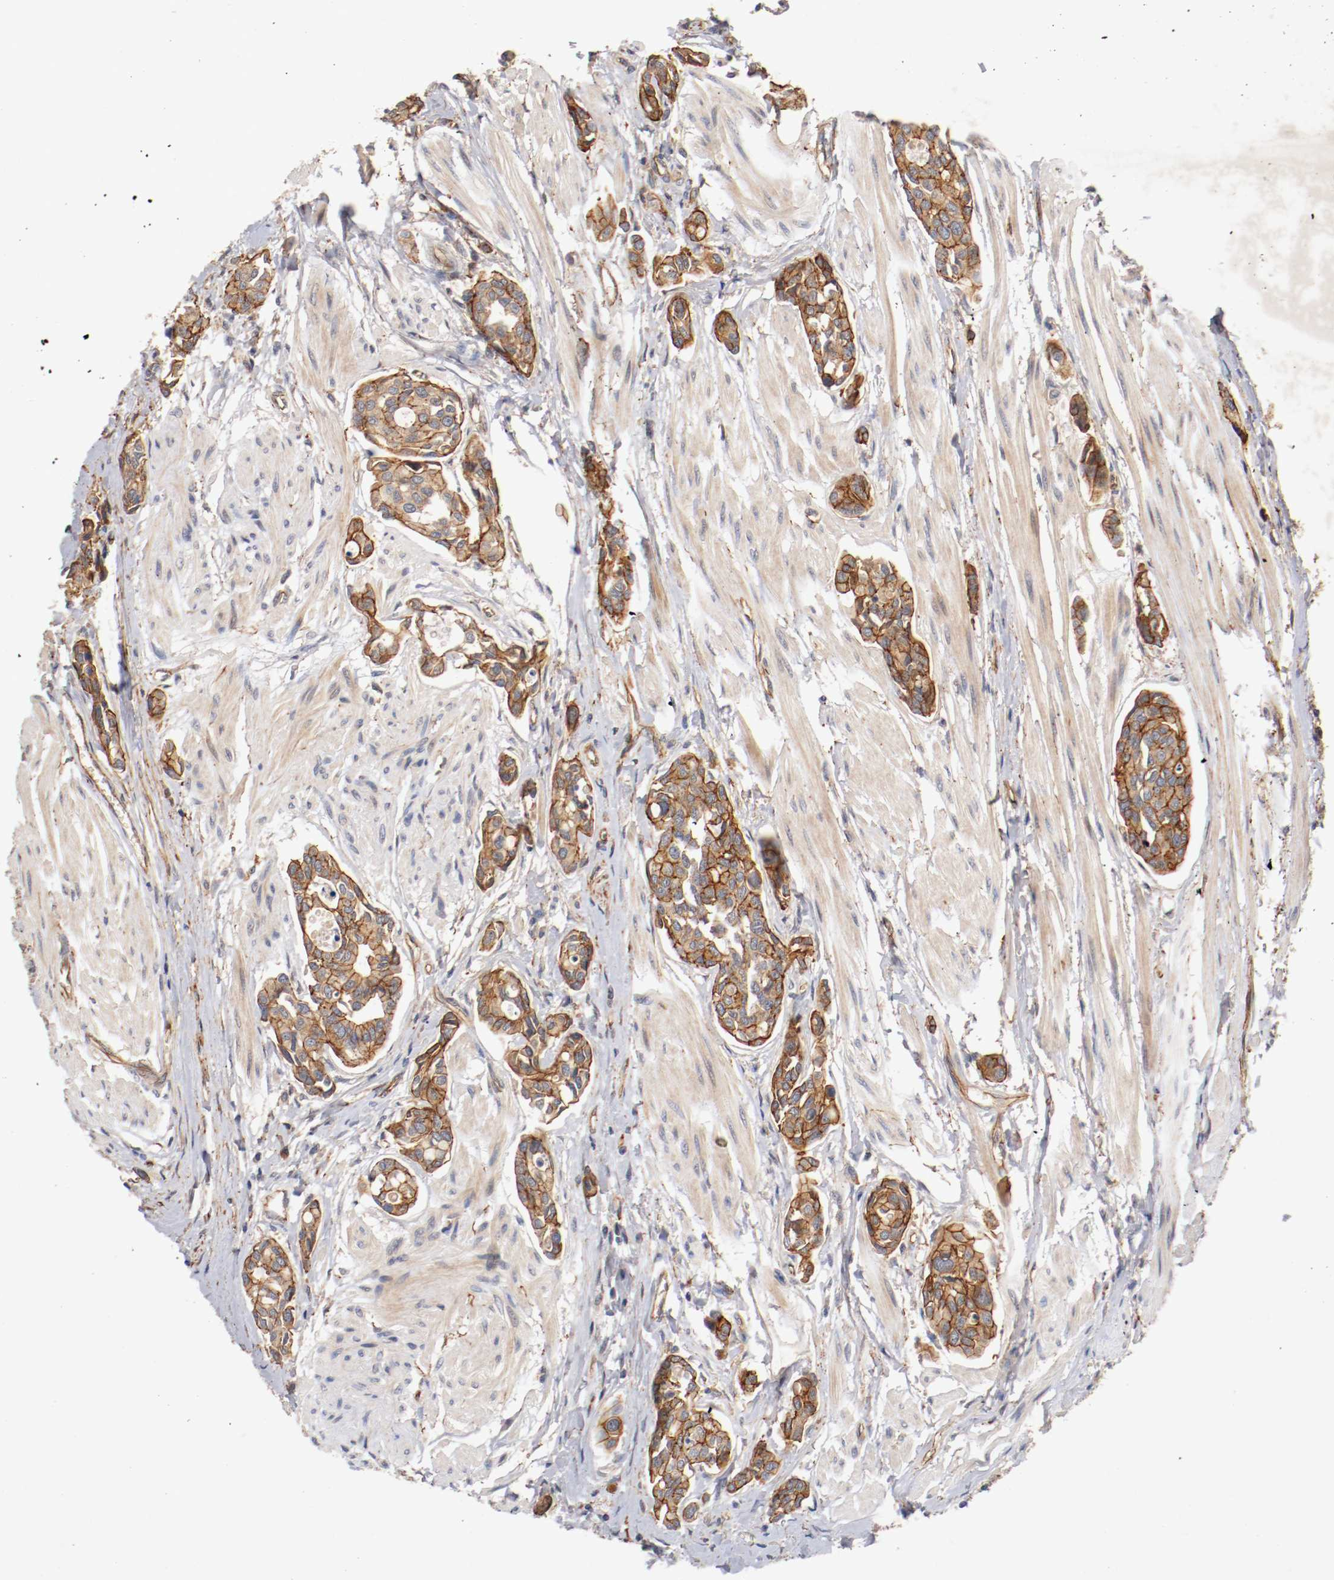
{"staining": {"intensity": "strong", "quantity": ">75%", "location": "cytoplasmic/membranous"}, "tissue": "urothelial cancer", "cell_type": "Tumor cells", "image_type": "cancer", "snomed": [{"axis": "morphology", "description": "Urothelial carcinoma, High grade"}, {"axis": "topography", "description": "Urinary bladder"}], "caption": "Human urothelial cancer stained with a protein marker shows strong staining in tumor cells.", "gene": "TYK2", "patient": {"sex": "male", "age": 78}}